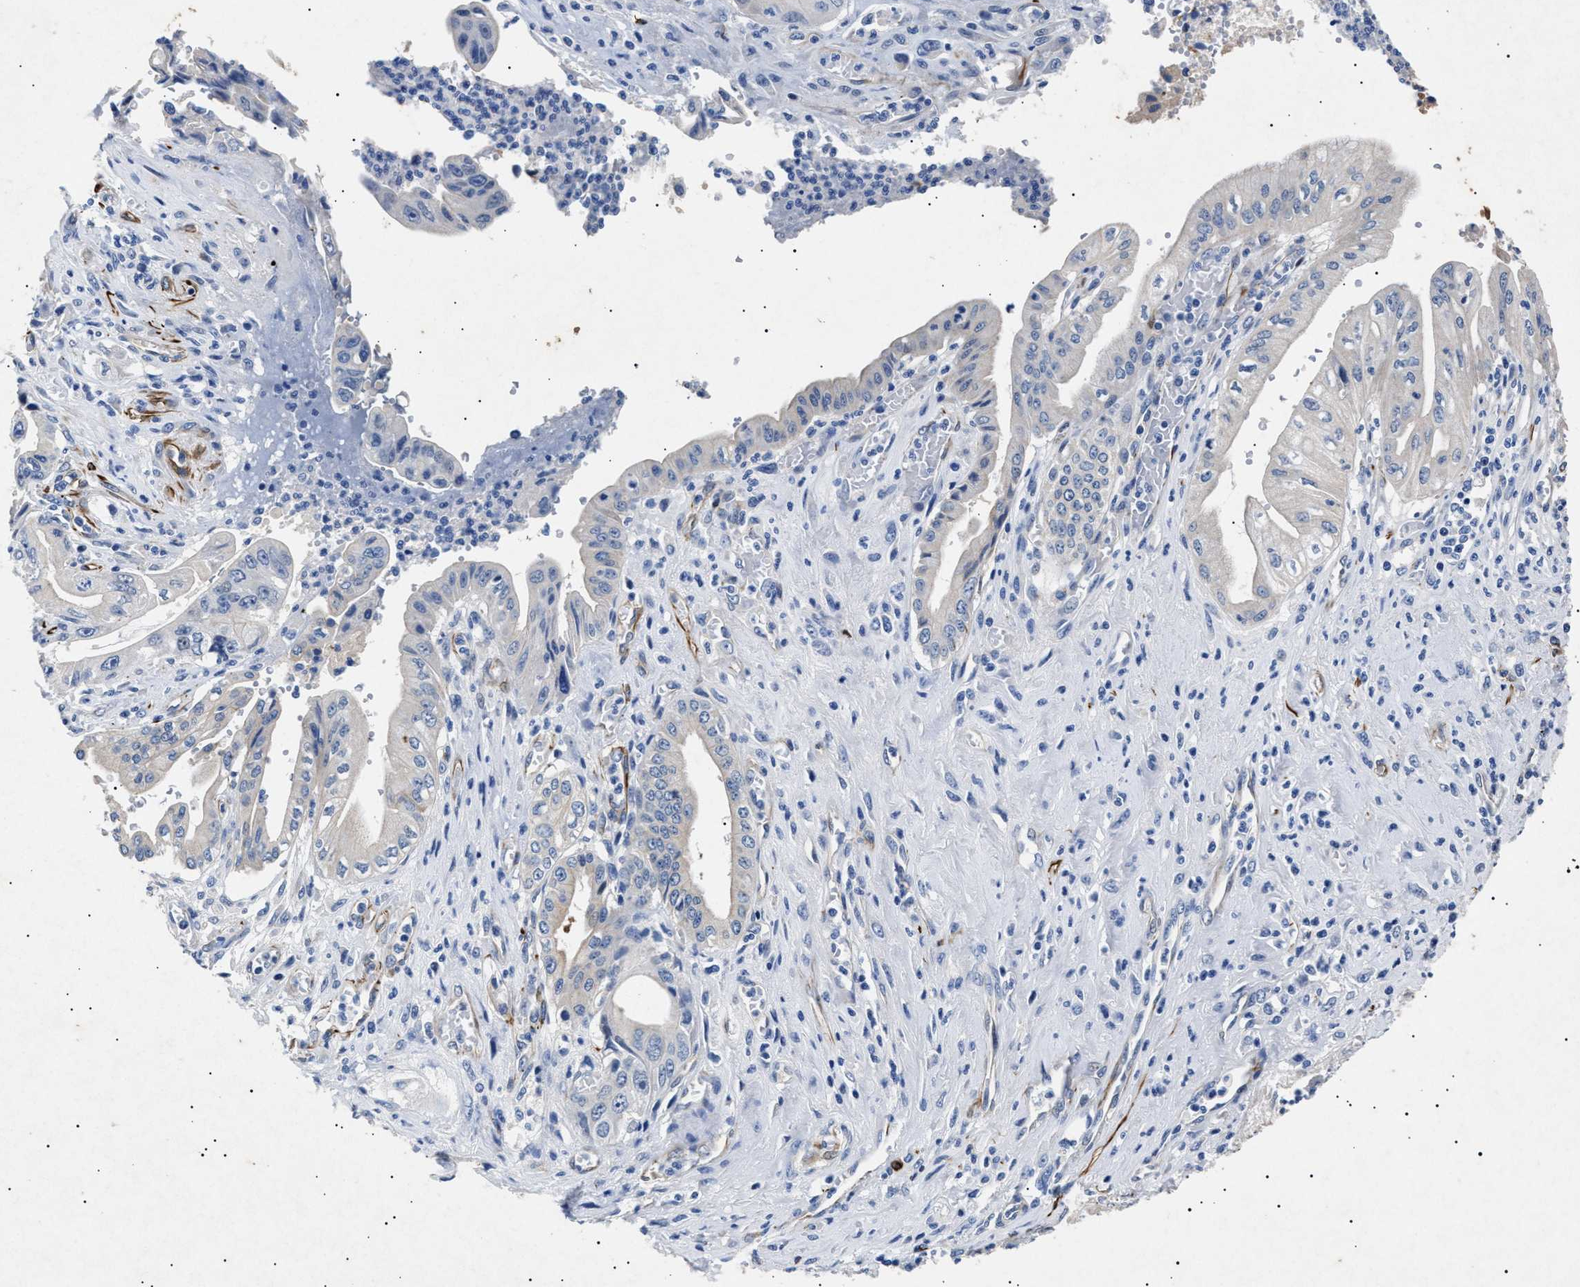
{"staining": {"intensity": "negative", "quantity": "none", "location": "none"}, "tissue": "pancreatic cancer", "cell_type": "Tumor cells", "image_type": "cancer", "snomed": [{"axis": "morphology", "description": "Adenocarcinoma, NOS"}, {"axis": "topography", "description": "Pancreas"}], "caption": "IHC of human pancreatic cancer (adenocarcinoma) exhibits no staining in tumor cells.", "gene": "OLFML2A", "patient": {"sex": "female", "age": 73}}